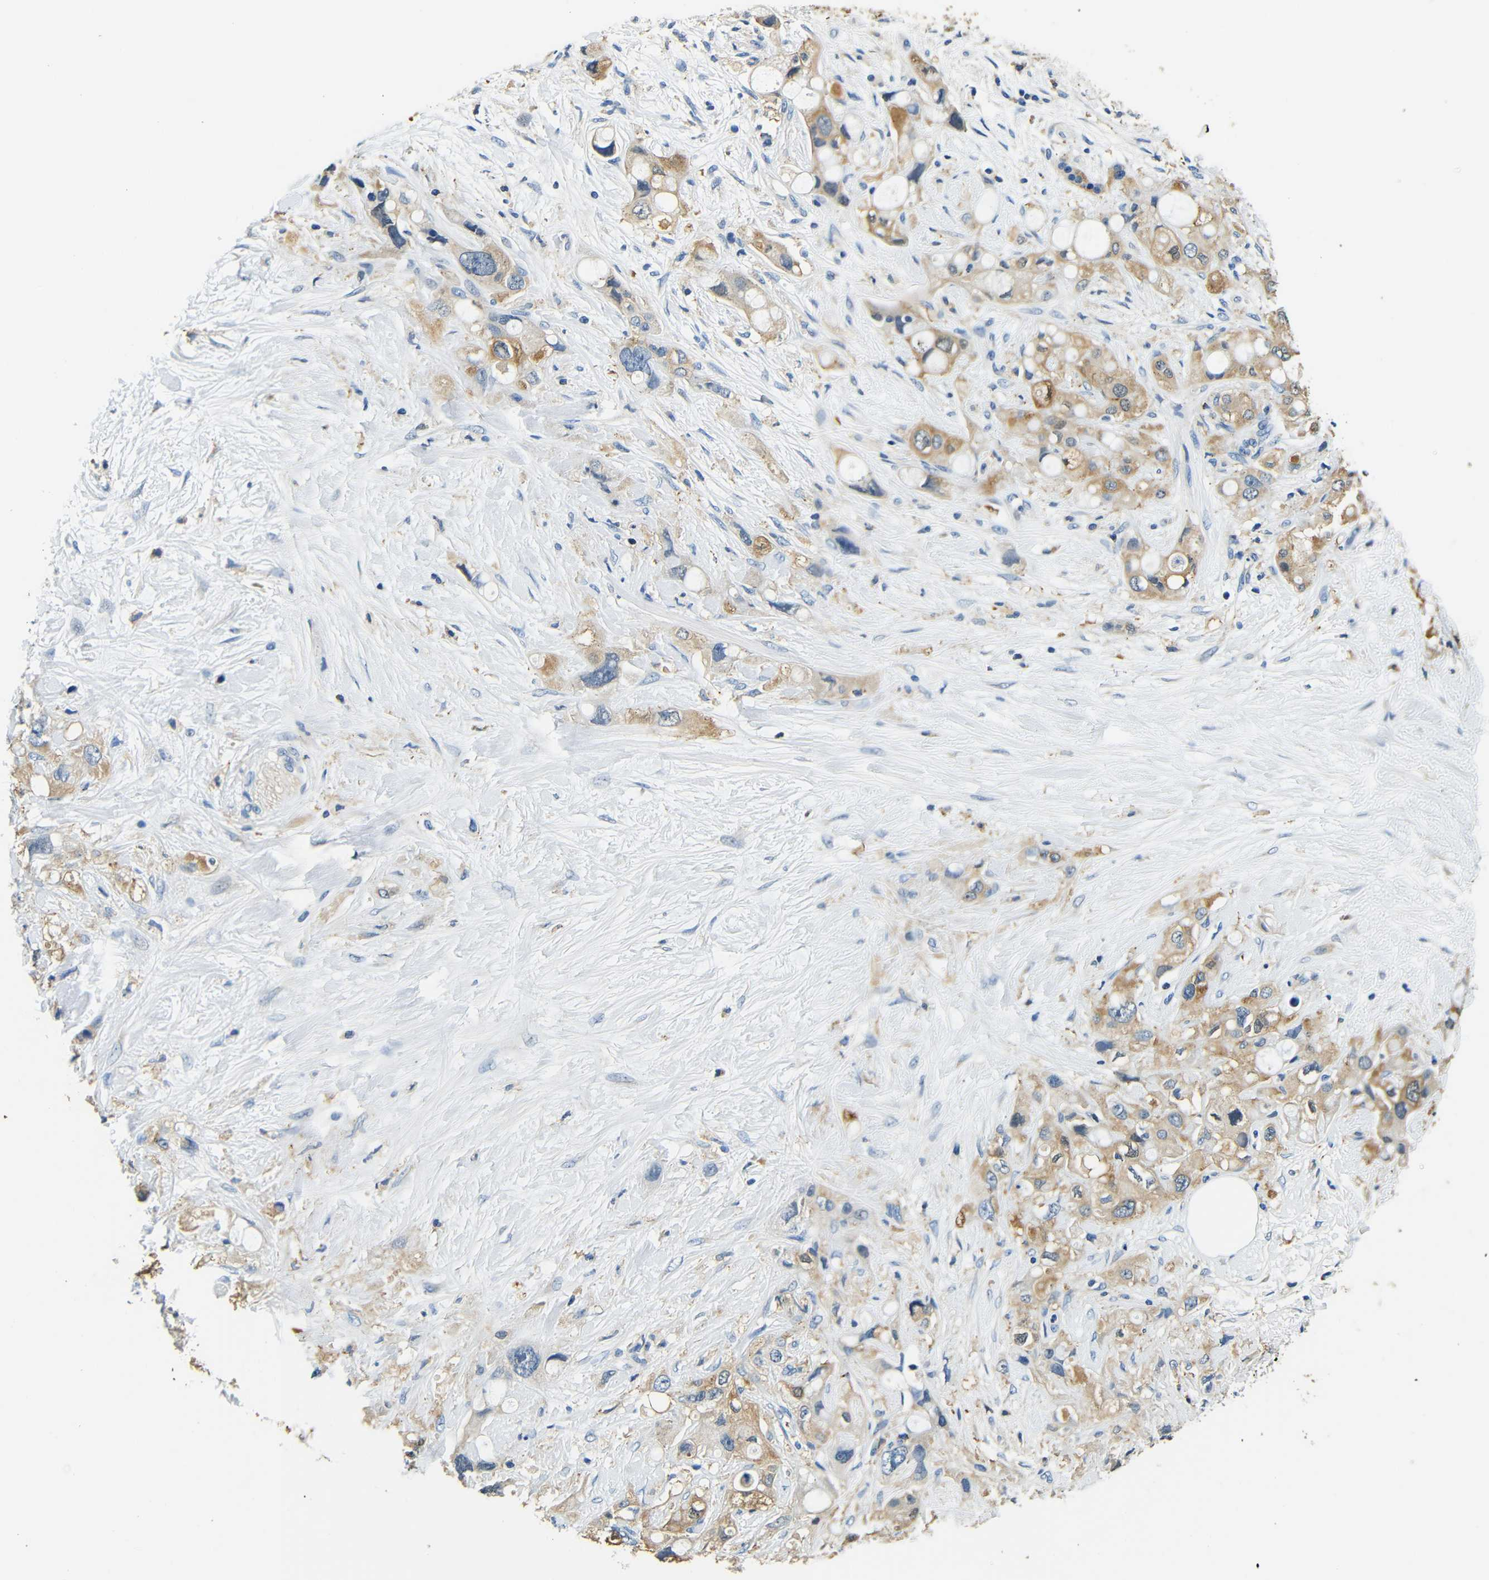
{"staining": {"intensity": "weak", "quantity": "25%-75%", "location": "cytoplasmic/membranous"}, "tissue": "pancreatic cancer", "cell_type": "Tumor cells", "image_type": "cancer", "snomed": [{"axis": "morphology", "description": "Adenocarcinoma, NOS"}, {"axis": "topography", "description": "Pancreas"}], "caption": "There is low levels of weak cytoplasmic/membranous positivity in tumor cells of pancreatic adenocarcinoma, as demonstrated by immunohistochemical staining (brown color).", "gene": "FMO5", "patient": {"sex": "female", "age": 56}}